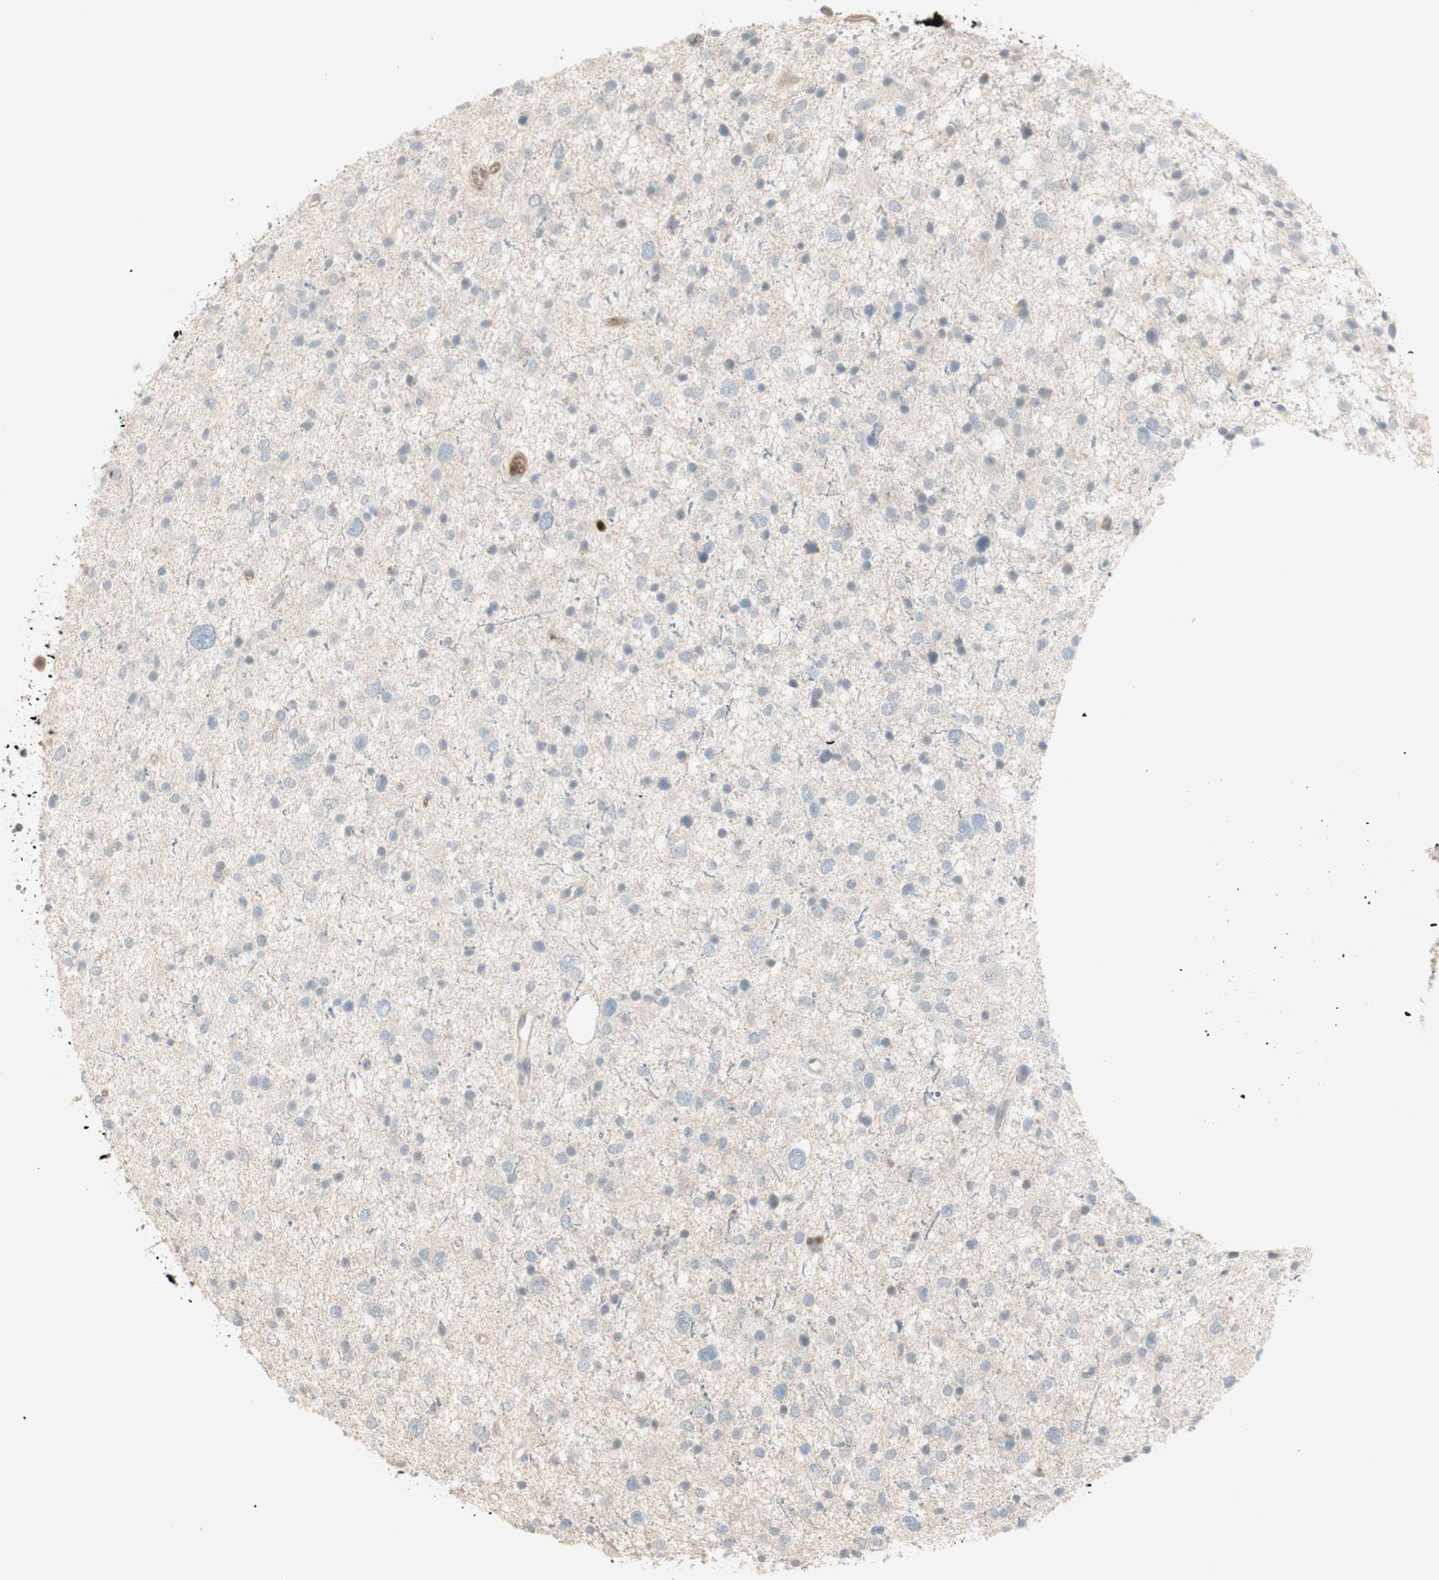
{"staining": {"intensity": "negative", "quantity": "none", "location": "none"}, "tissue": "glioma", "cell_type": "Tumor cells", "image_type": "cancer", "snomed": [{"axis": "morphology", "description": "Glioma, malignant, Low grade"}, {"axis": "topography", "description": "Brain"}], "caption": "Immunohistochemical staining of human malignant low-grade glioma demonstrates no significant staining in tumor cells. Brightfield microscopy of immunohistochemistry (IHC) stained with DAB (brown) and hematoxylin (blue), captured at high magnification.", "gene": "IFNG", "patient": {"sex": "female", "age": 37}}